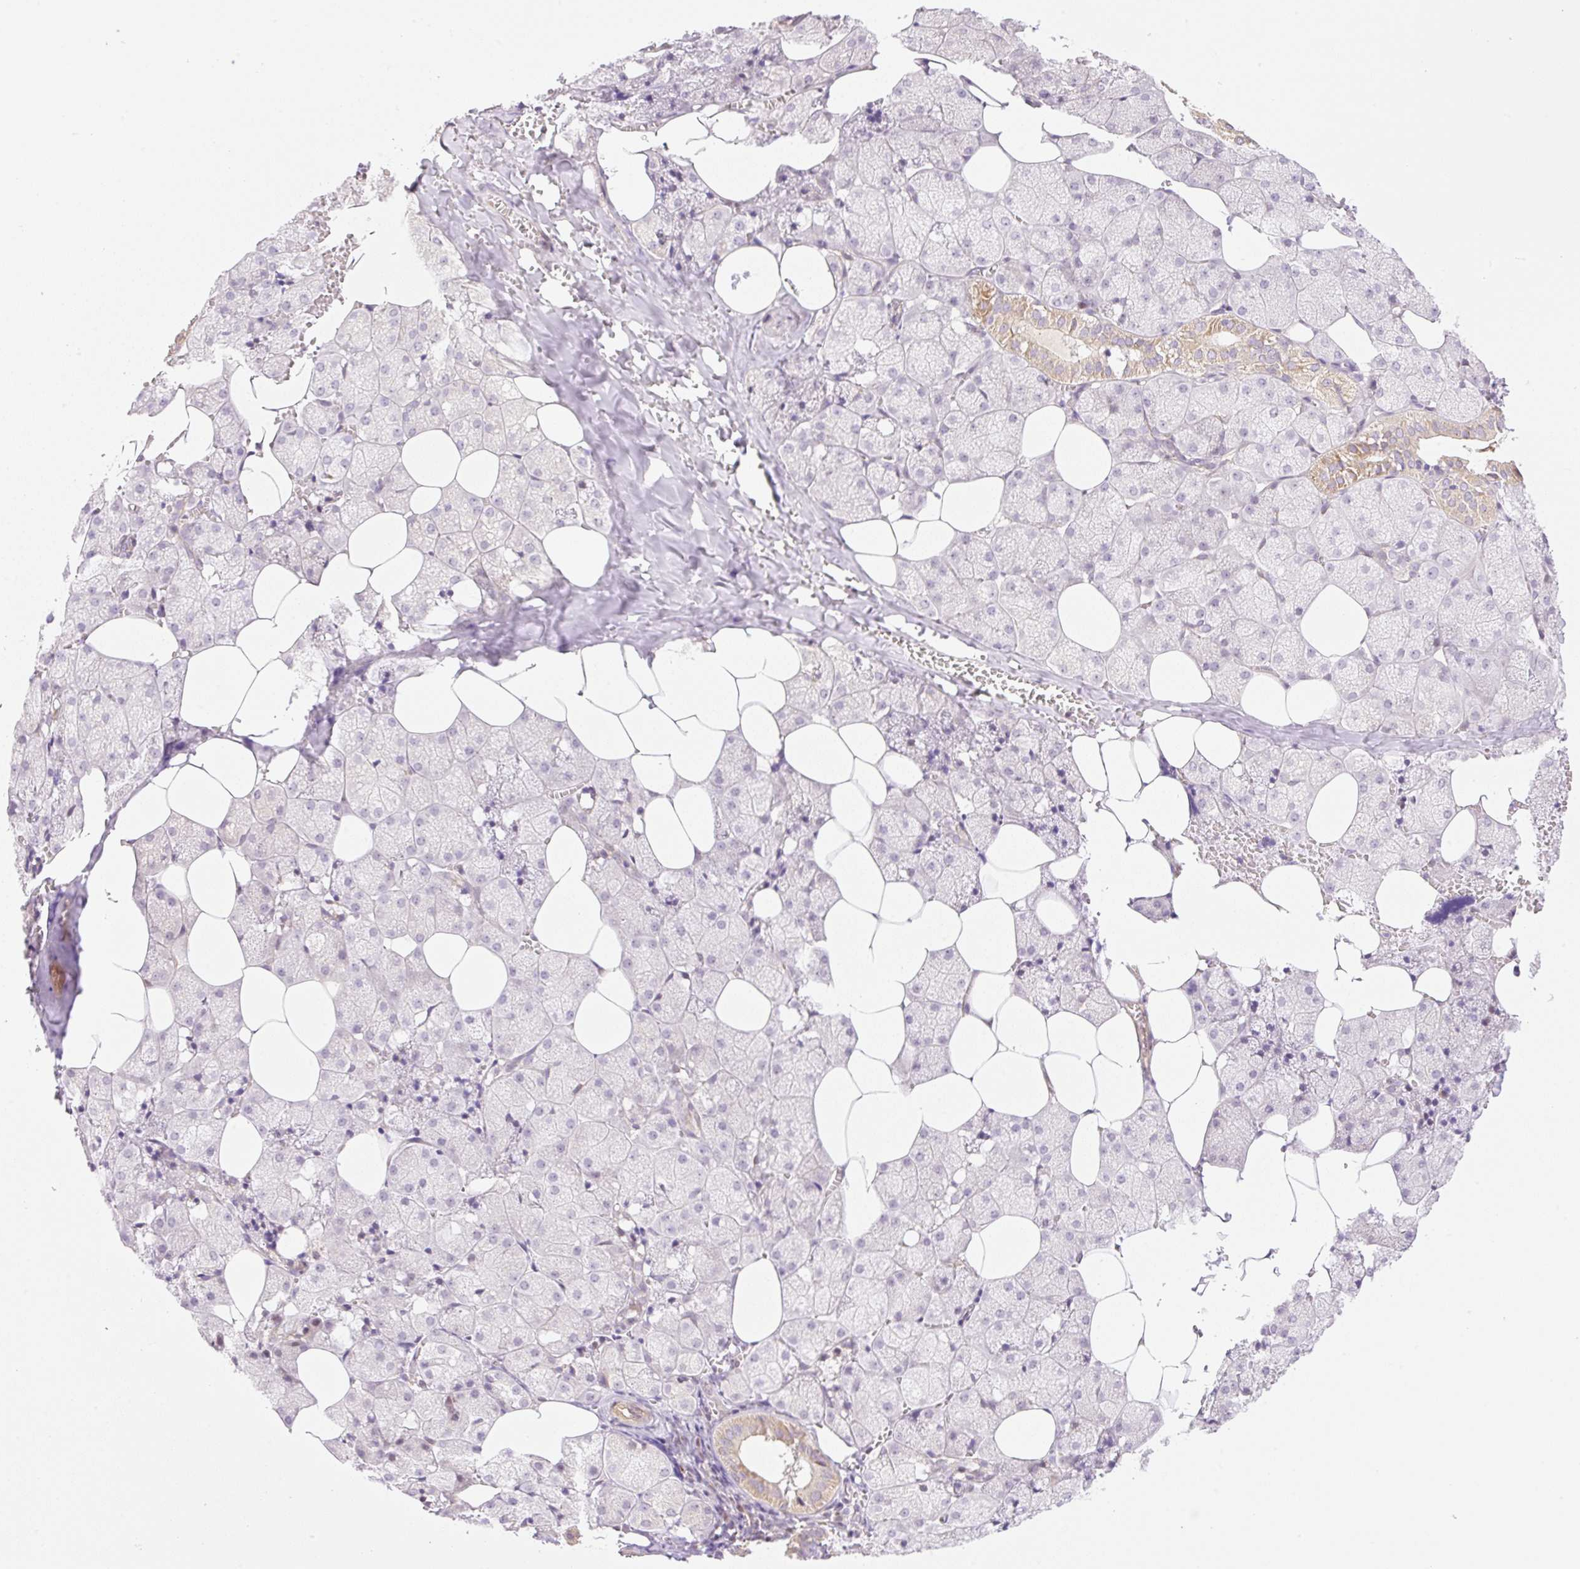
{"staining": {"intensity": "moderate", "quantity": "<25%", "location": "cytoplasmic/membranous,nuclear"}, "tissue": "salivary gland", "cell_type": "Glandular cells", "image_type": "normal", "snomed": [{"axis": "morphology", "description": "Normal tissue, NOS"}, {"axis": "topography", "description": "Salivary gland"}, {"axis": "topography", "description": "Peripheral nerve tissue"}], "caption": "Glandular cells show moderate cytoplasmic/membranous,nuclear staining in approximately <25% of cells in normal salivary gland.", "gene": "ZNF394", "patient": {"sex": "male", "age": 38}}